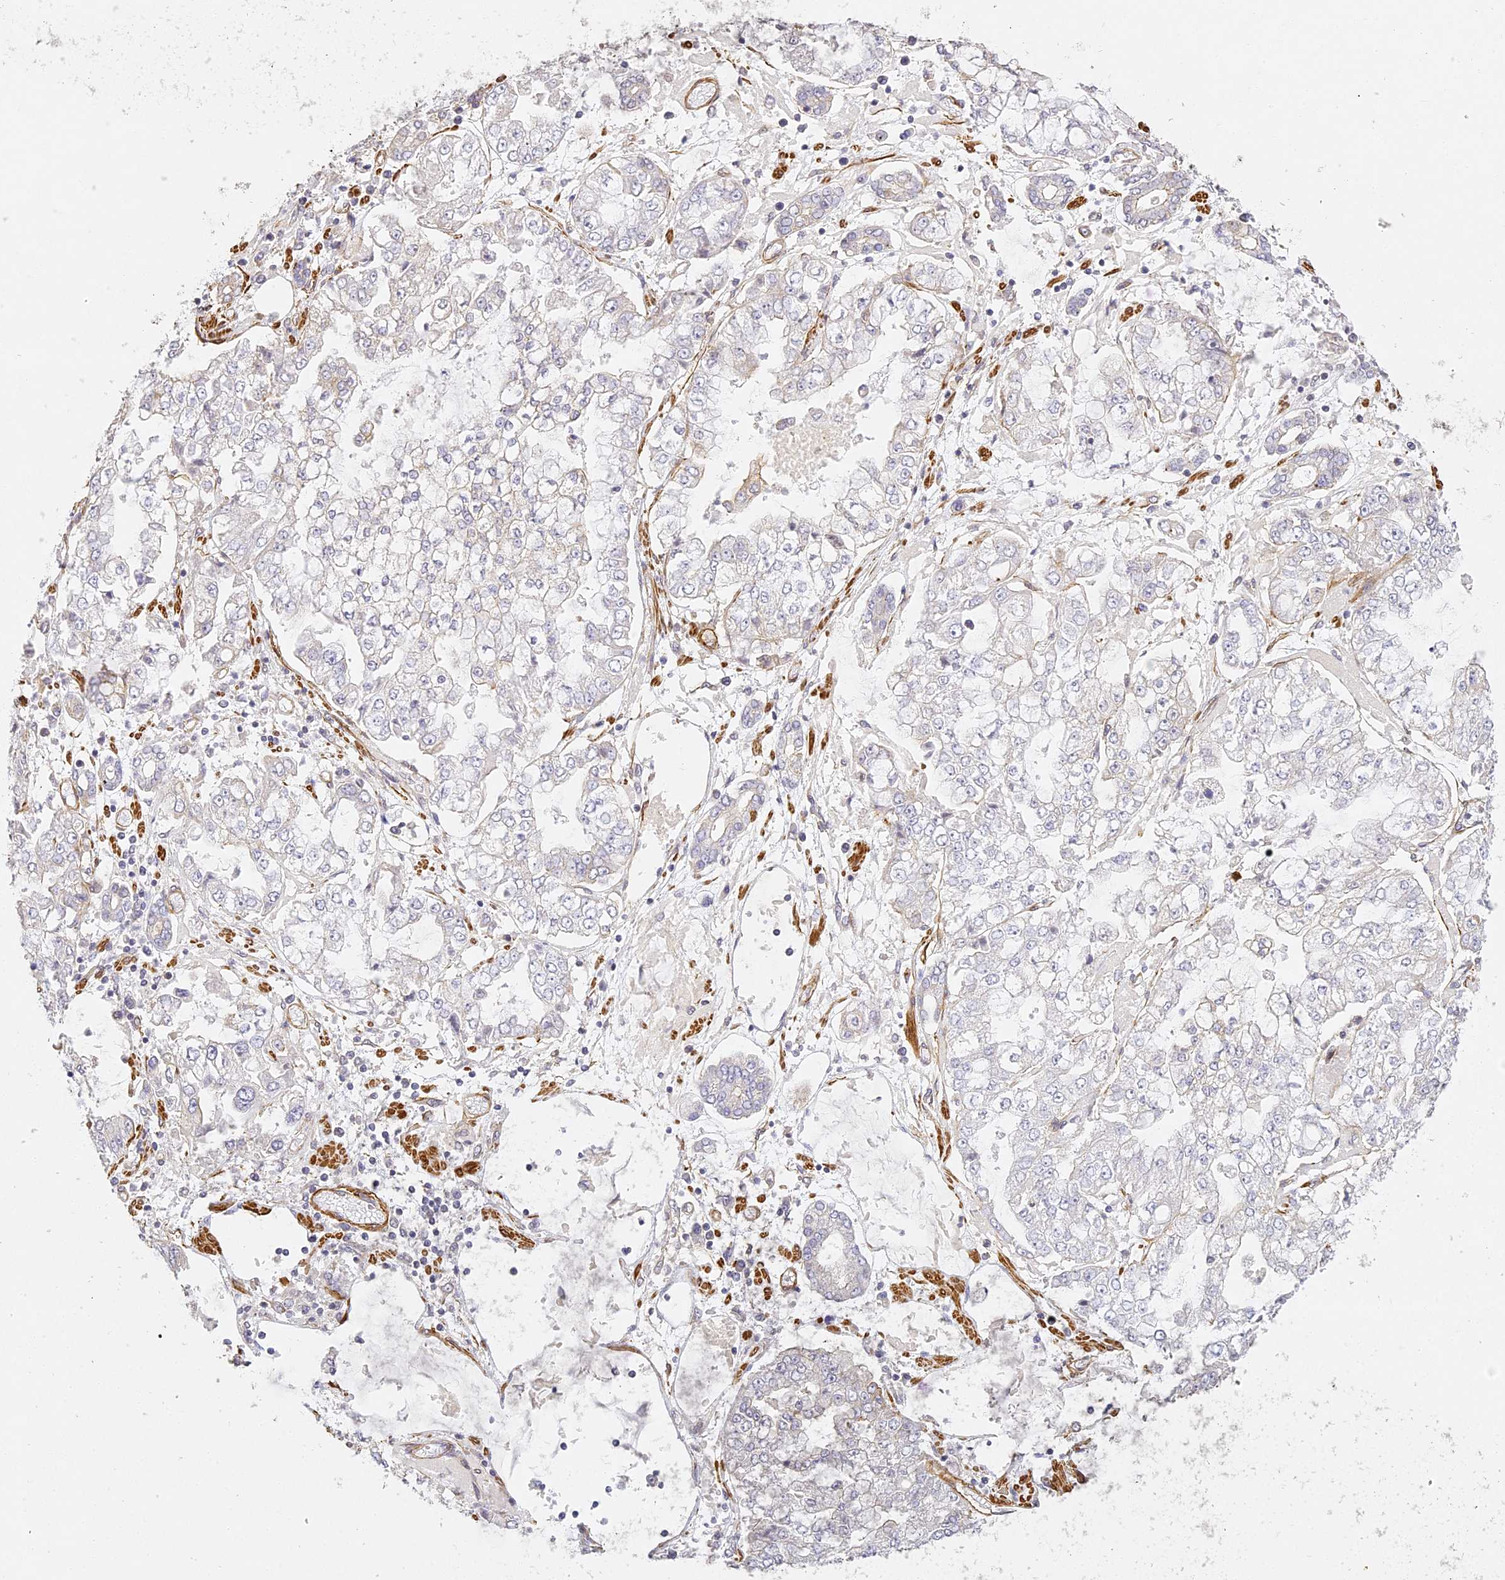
{"staining": {"intensity": "negative", "quantity": "none", "location": "none"}, "tissue": "stomach cancer", "cell_type": "Tumor cells", "image_type": "cancer", "snomed": [{"axis": "morphology", "description": "Adenocarcinoma, NOS"}, {"axis": "topography", "description": "Stomach"}], "caption": "There is no significant staining in tumor cells of stomach adenocarcinoma.", "gene": "MED28", "patient": {"sex": "male", "age": 76}}